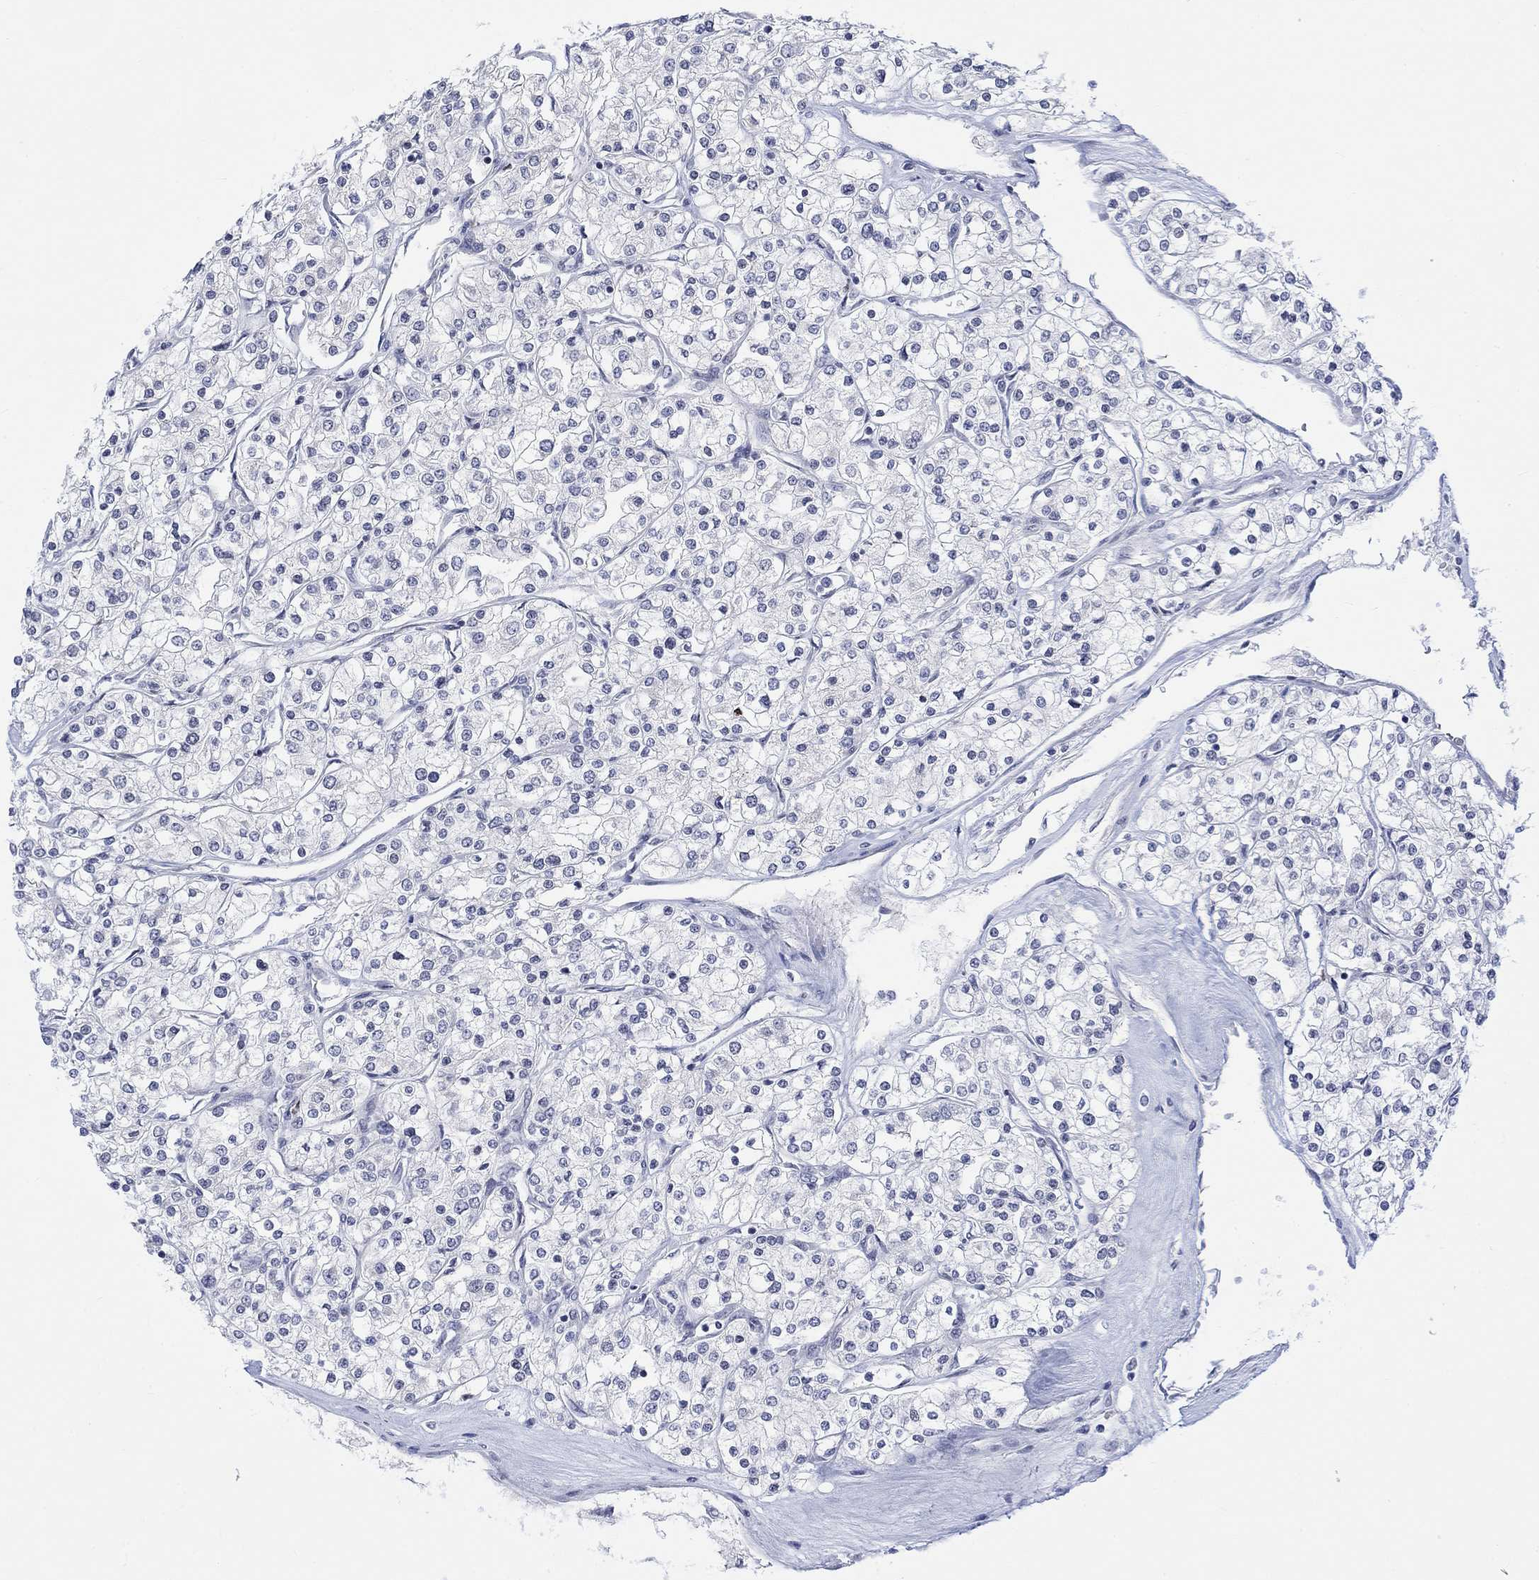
{"staining": {"intensity": "negative", "quantity": "none", "location": "none"}, "tissue": "renal cancer", "cell_type": "Tumor cells", "image_type": "cancer", "snomed": [{"axis": "morphology", "description": "Adenocarcinoma, NOS"}, {"axis": "topography", "description": "Kidney"}], "caption": "IHC image of neoplastic tissue: human renal cancer (adenocarcinoma) stained with DAB reveals no significant protein positivity in tumor cells. The staining is performed using DAB (3,3'-diaminobenzidine) brown chromogen with nuclei counter-stained in using hematoxylin.", "gene": "DCX", "patient": {"sex": "male", "age": 80}}